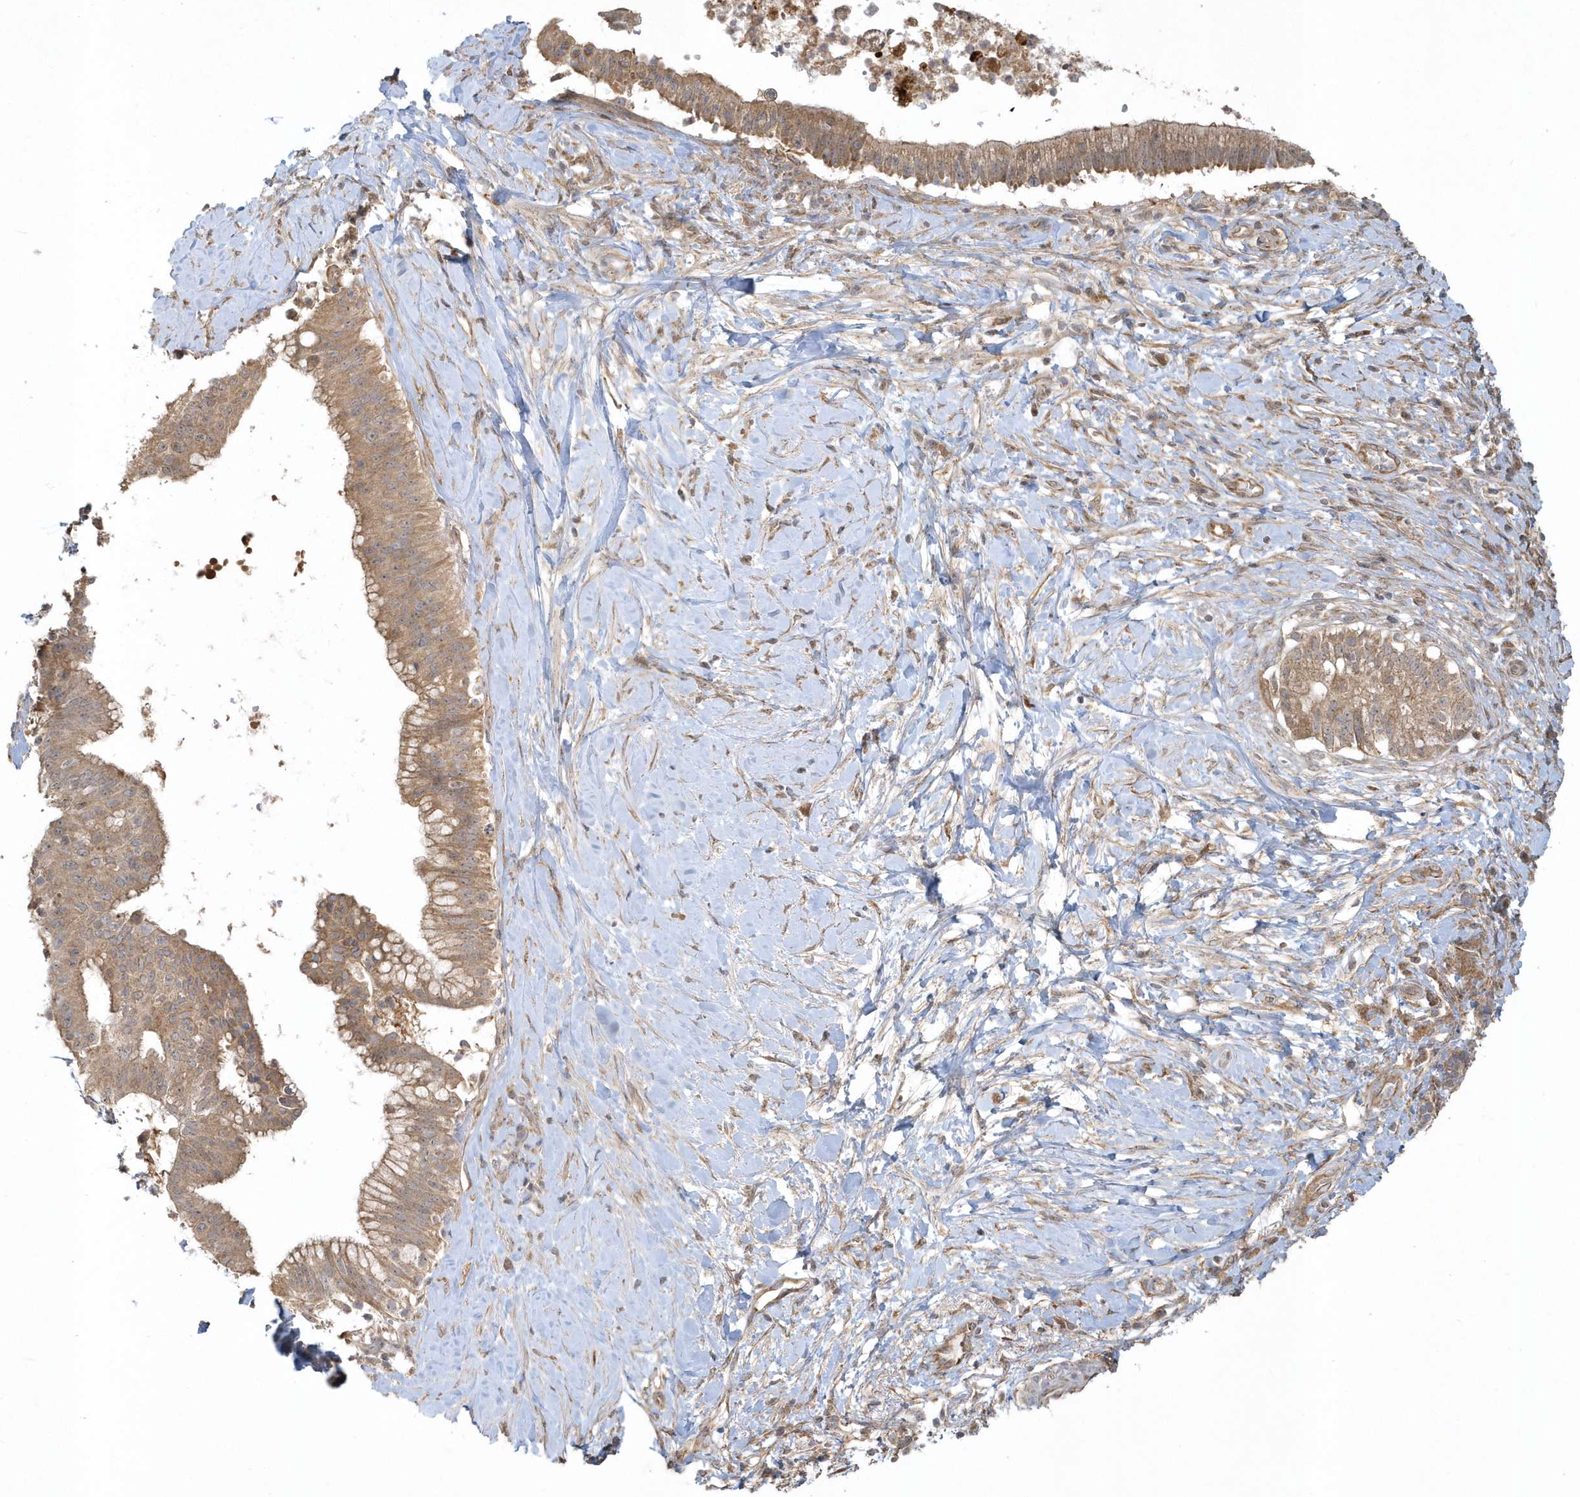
{"staining": {"intensity": "moderate", "quantity": ">75%", "location": "cytoplasmic/membranous"}, "tissue": "pancreatic cancer", "cell_type": "Tumor cells", "image_type": "cancer", "snomed": [{"axis": "morphology", "description": "Adenocarcinoma, NOS"}, {"axis": "topography", "description": "Pancreas"}], "caption": "The micrograph exhibits a brown stain indicating the presence of a protein in the cytoplasmic/membranous of tumor cells in adenocarcinoma (pancreatic). The protein of interest is shown in brown color, while the nuclei are stained blue.", "gene": "THG1L", "patient": {"sex": "male", "age": 68}}